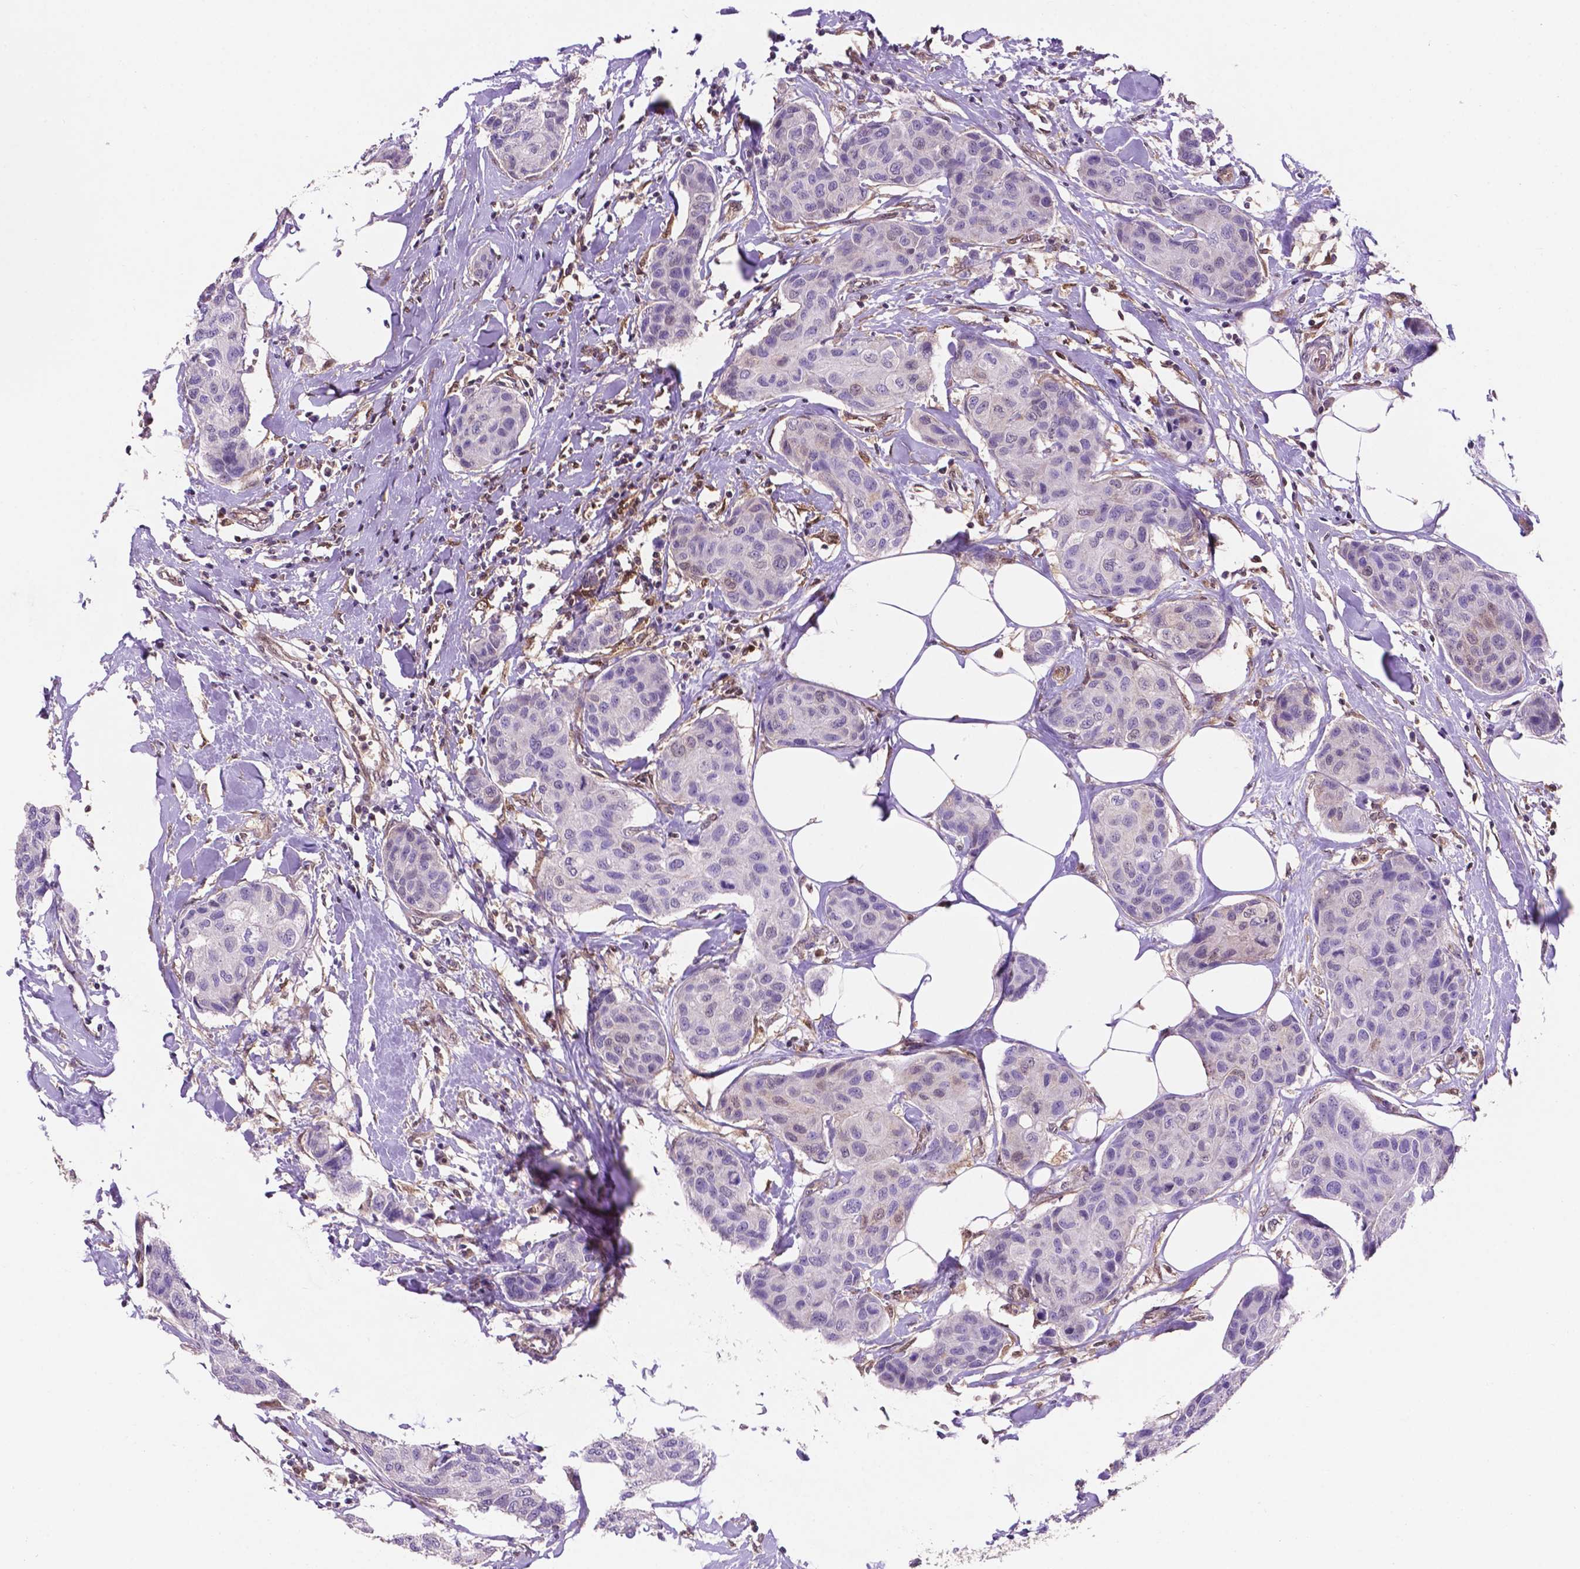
{"staining": {"intensity": "negative", "quantity": "none", "location": "none"}, "tissue": "breast cancer", "cell_type": "Tumor cells", "image_type": "cancer", "snomed": [{"axis": "morphology", "description": "Duct carcinoma"}, {"axis": "topography", "description": "Breast"}], "caption": "IHC photomicrograph of breast intraductal carcinoma stained for a protein (brown), which exhibits no expression in tumor cells.", "gene": "UBE2L6", "patient": {"sex": "female", "age": 80}}